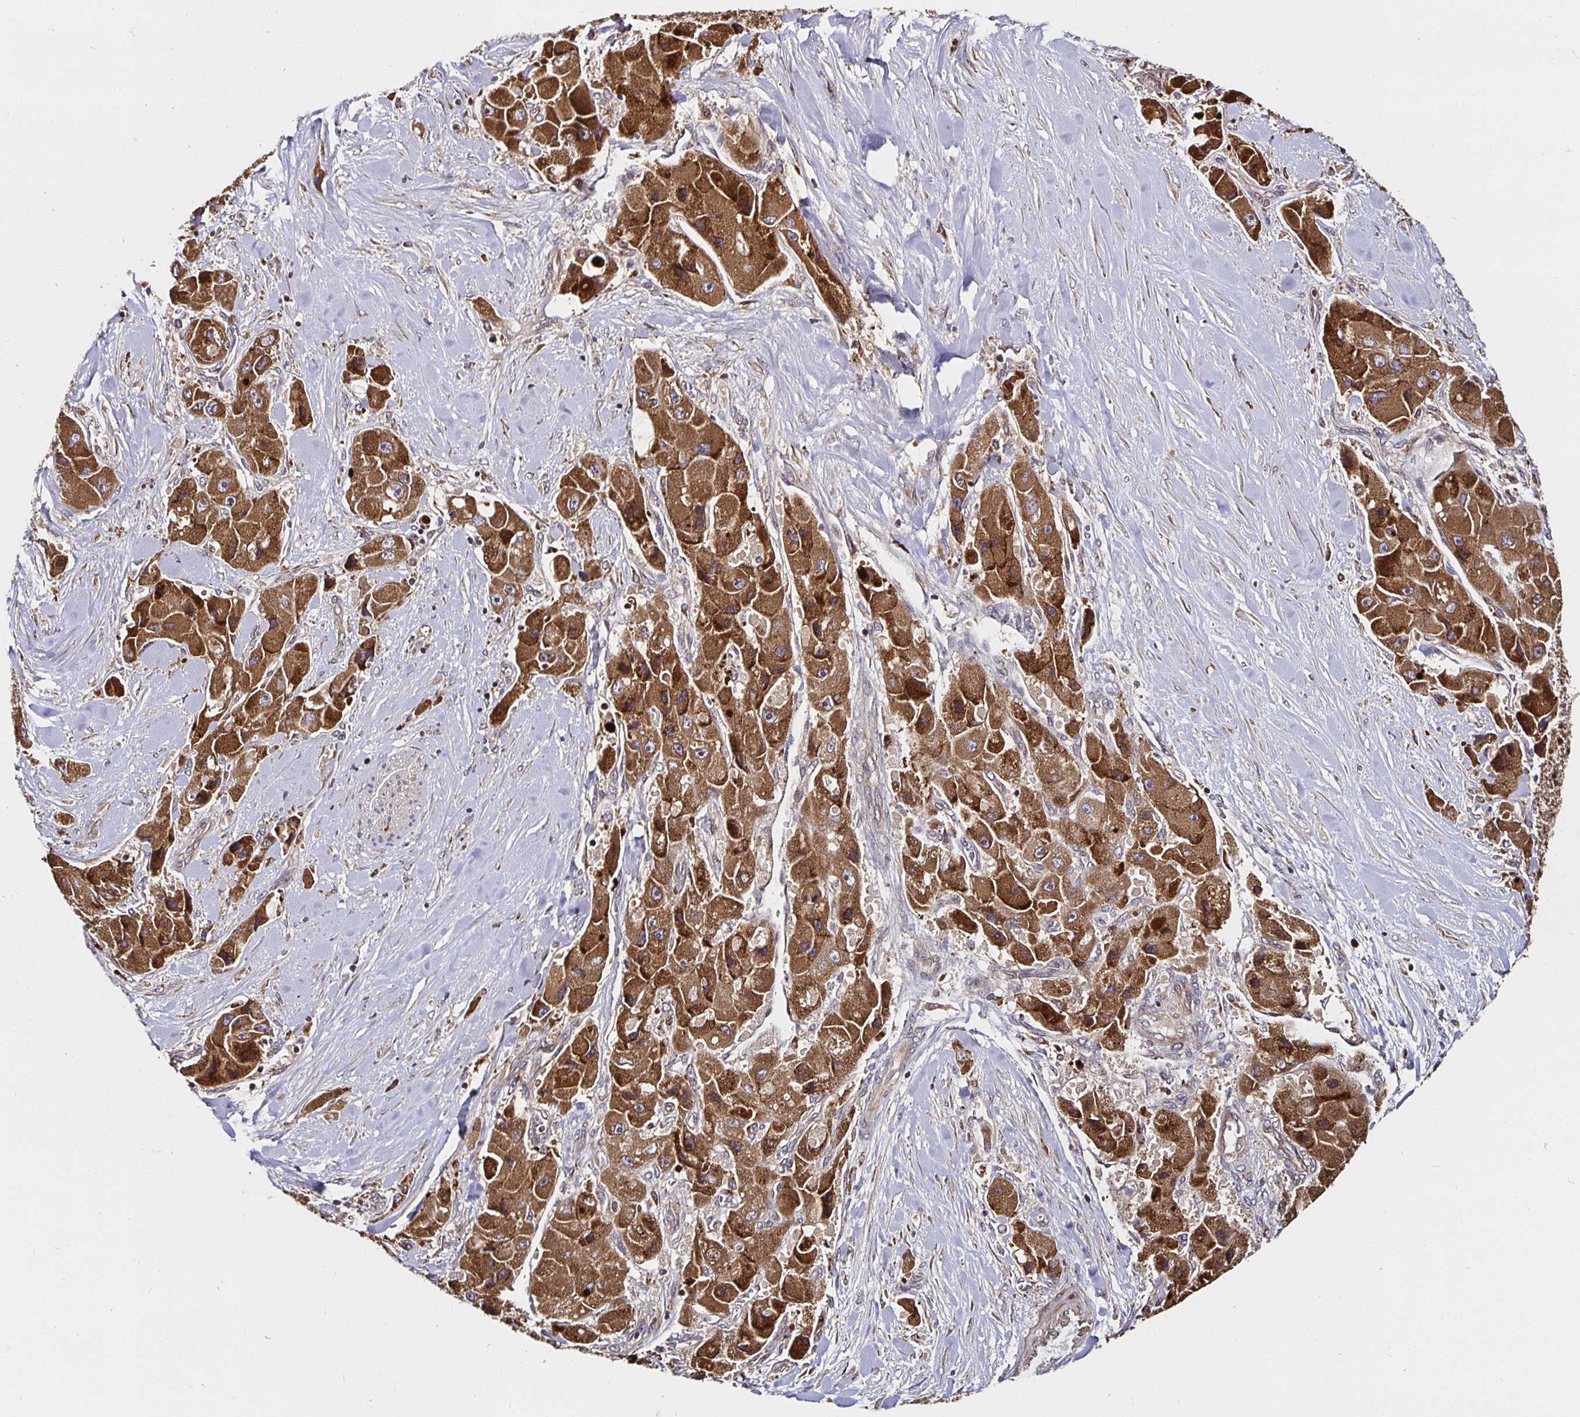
{"staining": {"intensity": "moderate", "quantity": ">75%", "location": "cytoplasmic/membranous"}, "tissue": "liver cancer", "cell_type": "Tumor cells", "image_type": "cancer", "snomed": [{"axis": "morphology", "description": "Carcinoma, Hepatocellular, NOS"}, {"axis": "topography", "description": "Liver"}], "caption": "Liver cancer (hepatocellular carcinoma) was stained to show a protein in brown. There is medium levels of moderate cytoplasmic/membranous expression in about >75% of tumor cells. The staining was performed using DAB to visualize the protein expression in brown, while the nuclei were stained in blue with hematoxylin (Magnification: 20x).", "gene": "MLST8", "patient": {"sex": "male", "age": 24}}